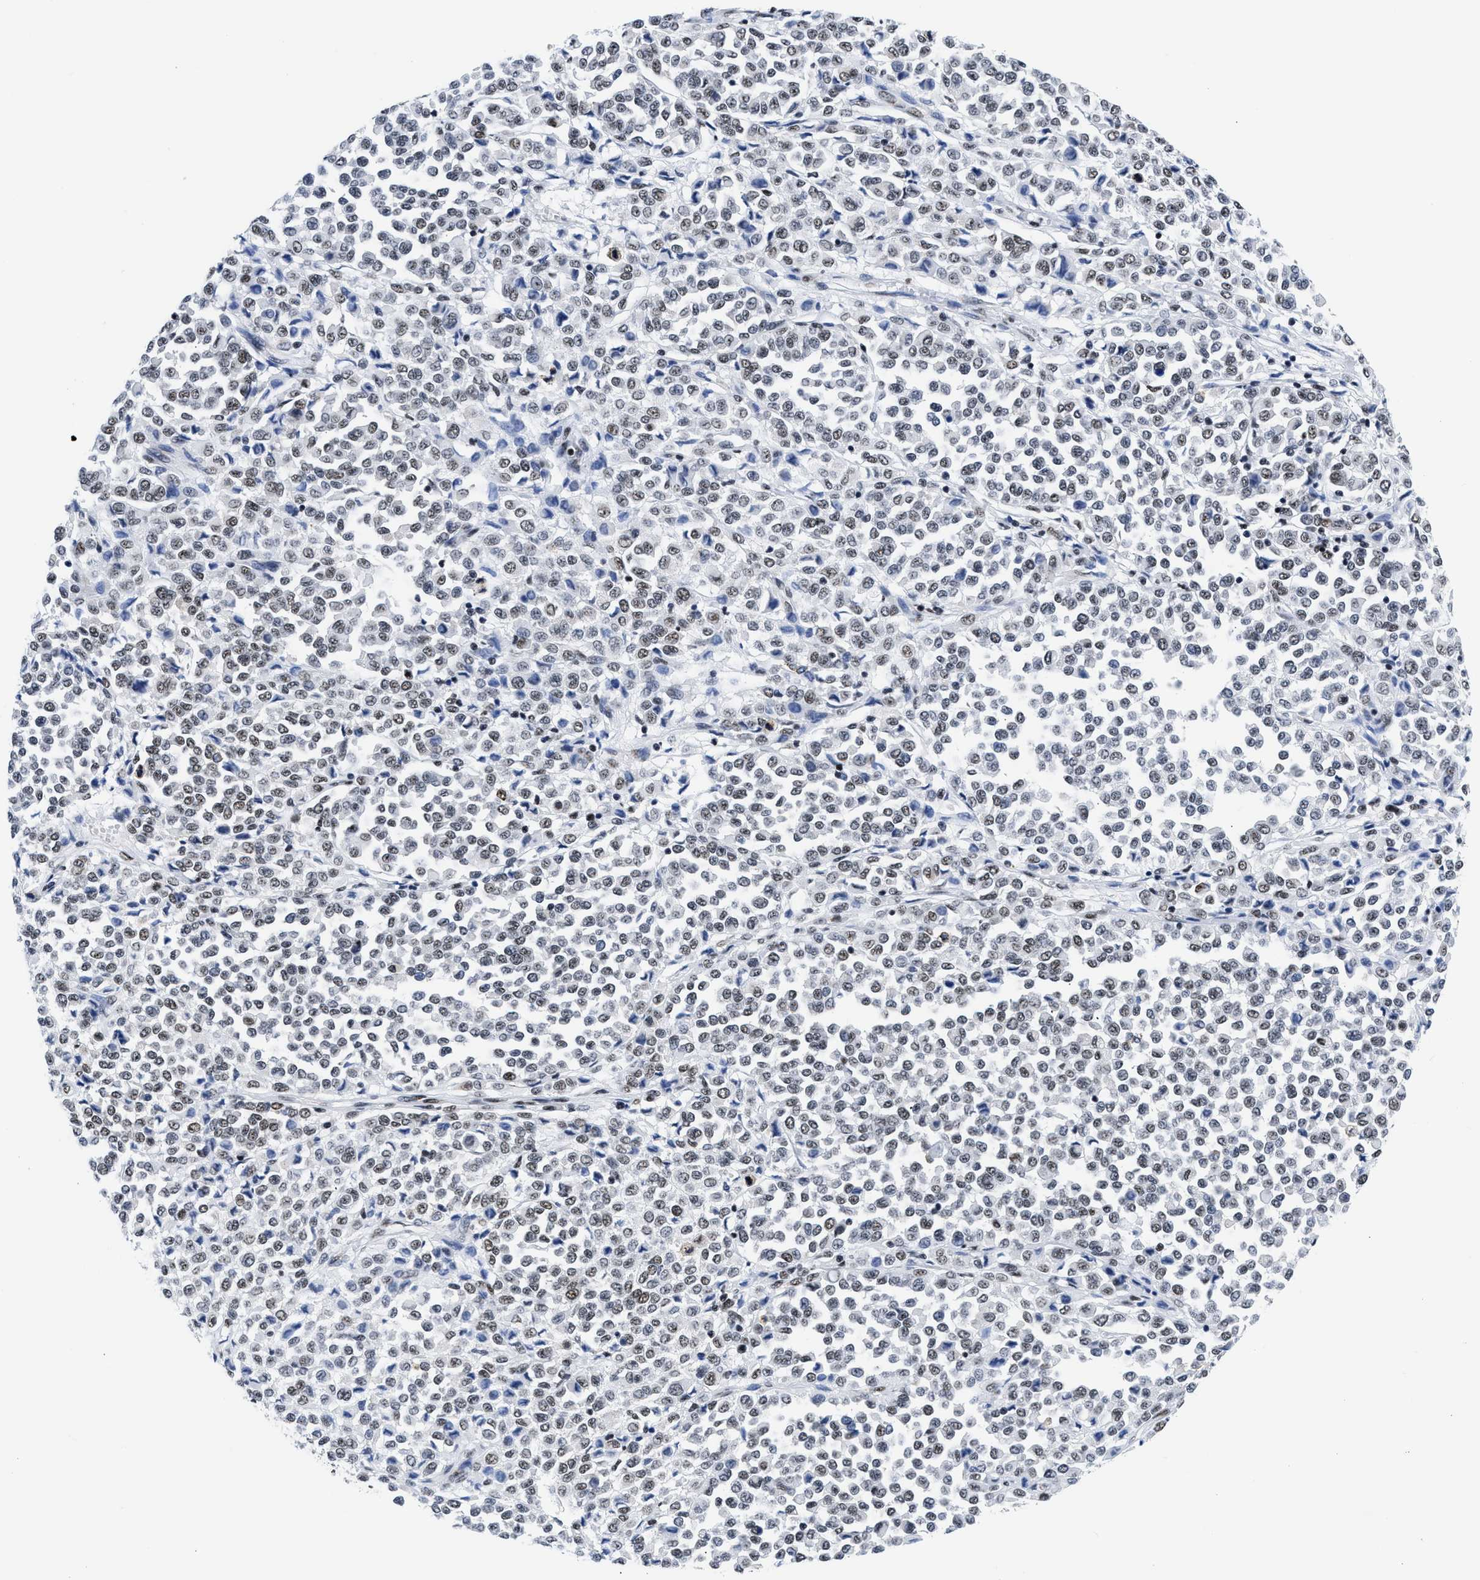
{"staining": {"intensity": "moderate", "quantity": "25%-75%", "location": "nuclear"}, "tissue": "melanoma", "cell_type": "Tumor cells", "image_type": "cancer", "snomed": [{"axis": "morphology", "description": "Malignant melanoma, Metastatic site"}, {"axis": "topography", "description": "Pancreas"}], "caption": "Malignant melanoma (metastatic site) tissue exhibits moderate nuclear positivity in approximately 25%-75% of tumor cells, visualized by immunohistochemistry. The protein is shown in brown color, while the nuclei are stained blue.", "gene": "RBM8A", "patient": {"sex": "female", "age": 30}}